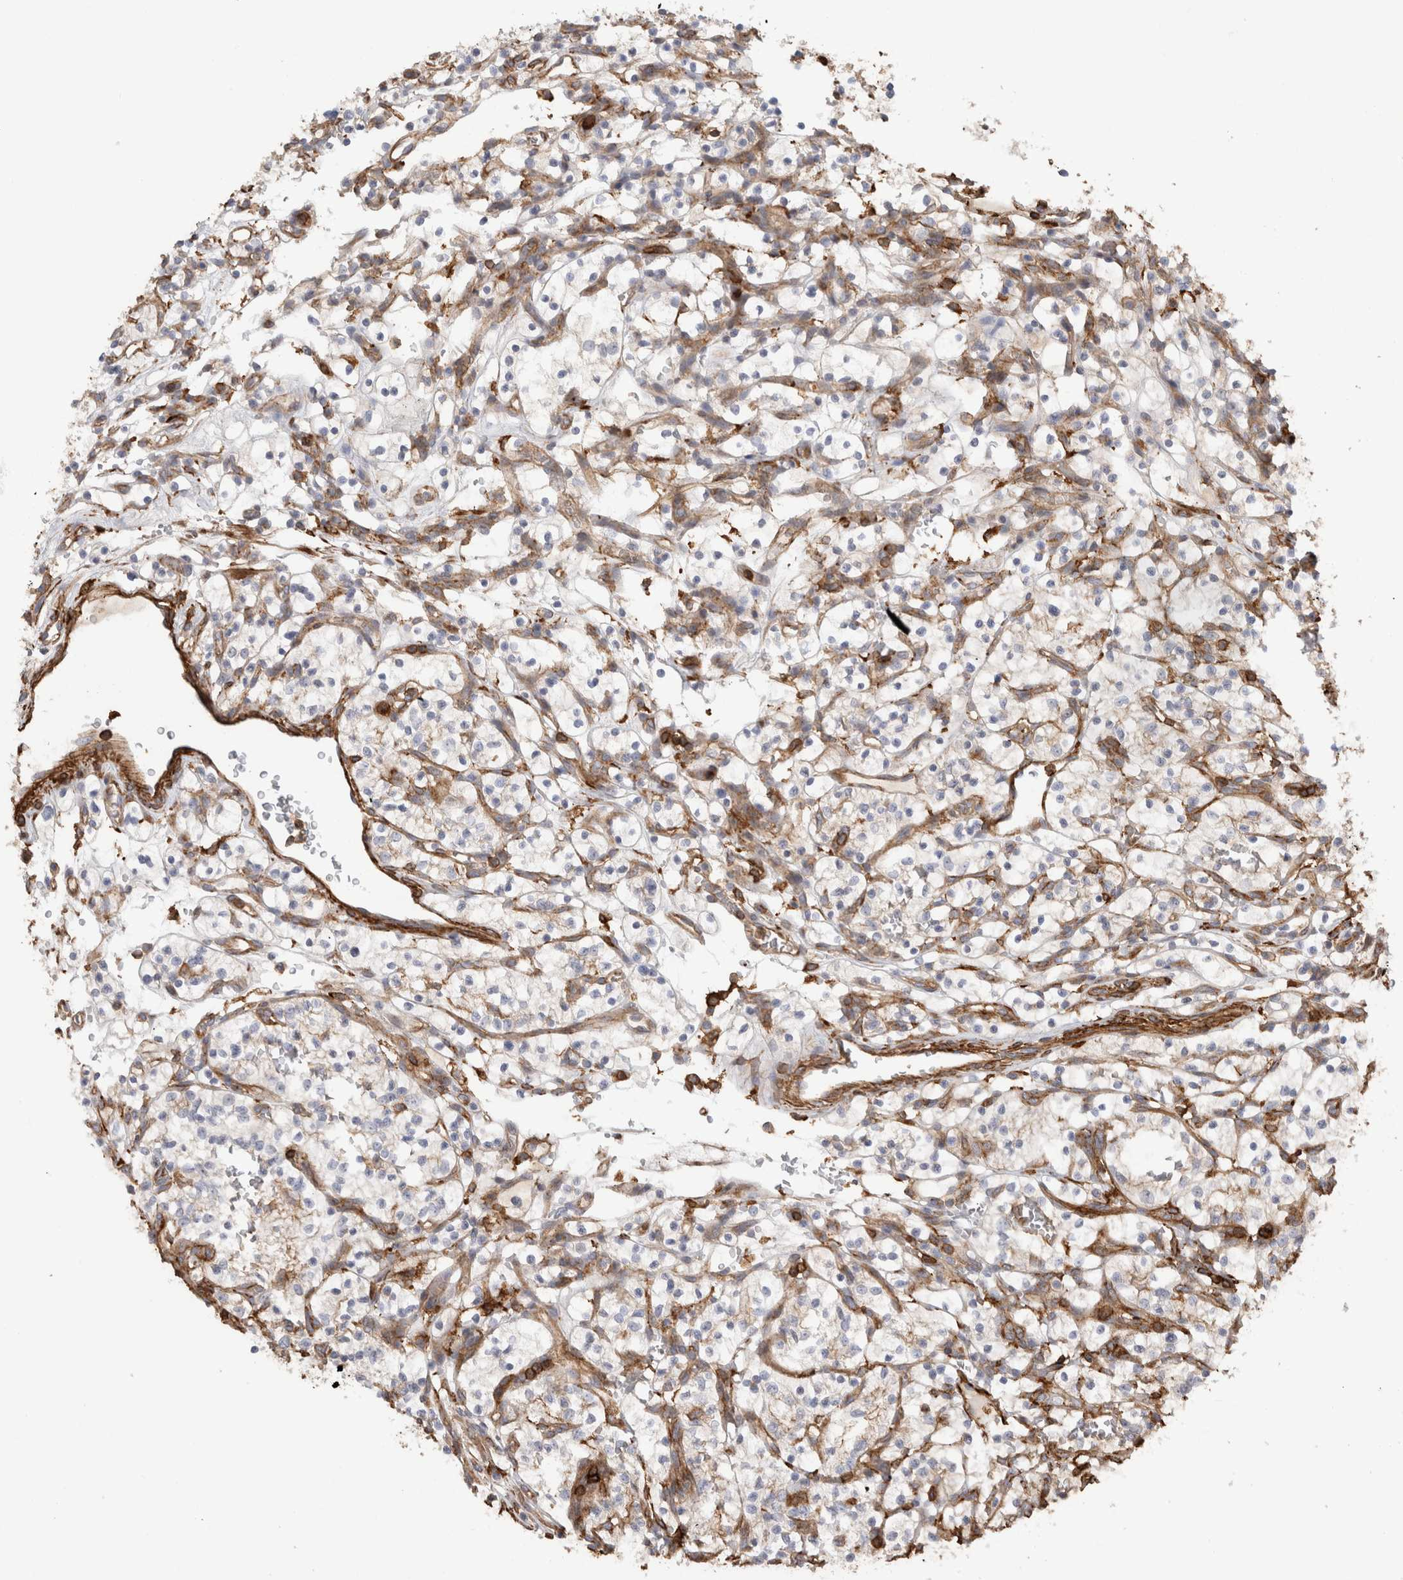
{"staining": {"intensity": "negative", "quantity": "none", "location": "none"}, "tissue": "renal cancer", "cell_type": "Tumor cells", "image_type": "cancer", "snomed": [{"axis": "morphology", "description": "Adenocarcinoma, NOS"}, {"axis": "topography", "description": "Kidney"}], "caption": "Tumor cells are negative for protein expression in human adenocarcinoma (renal).", "gene": "GPER1", "patient": {"sex": "female", "age": 57}}